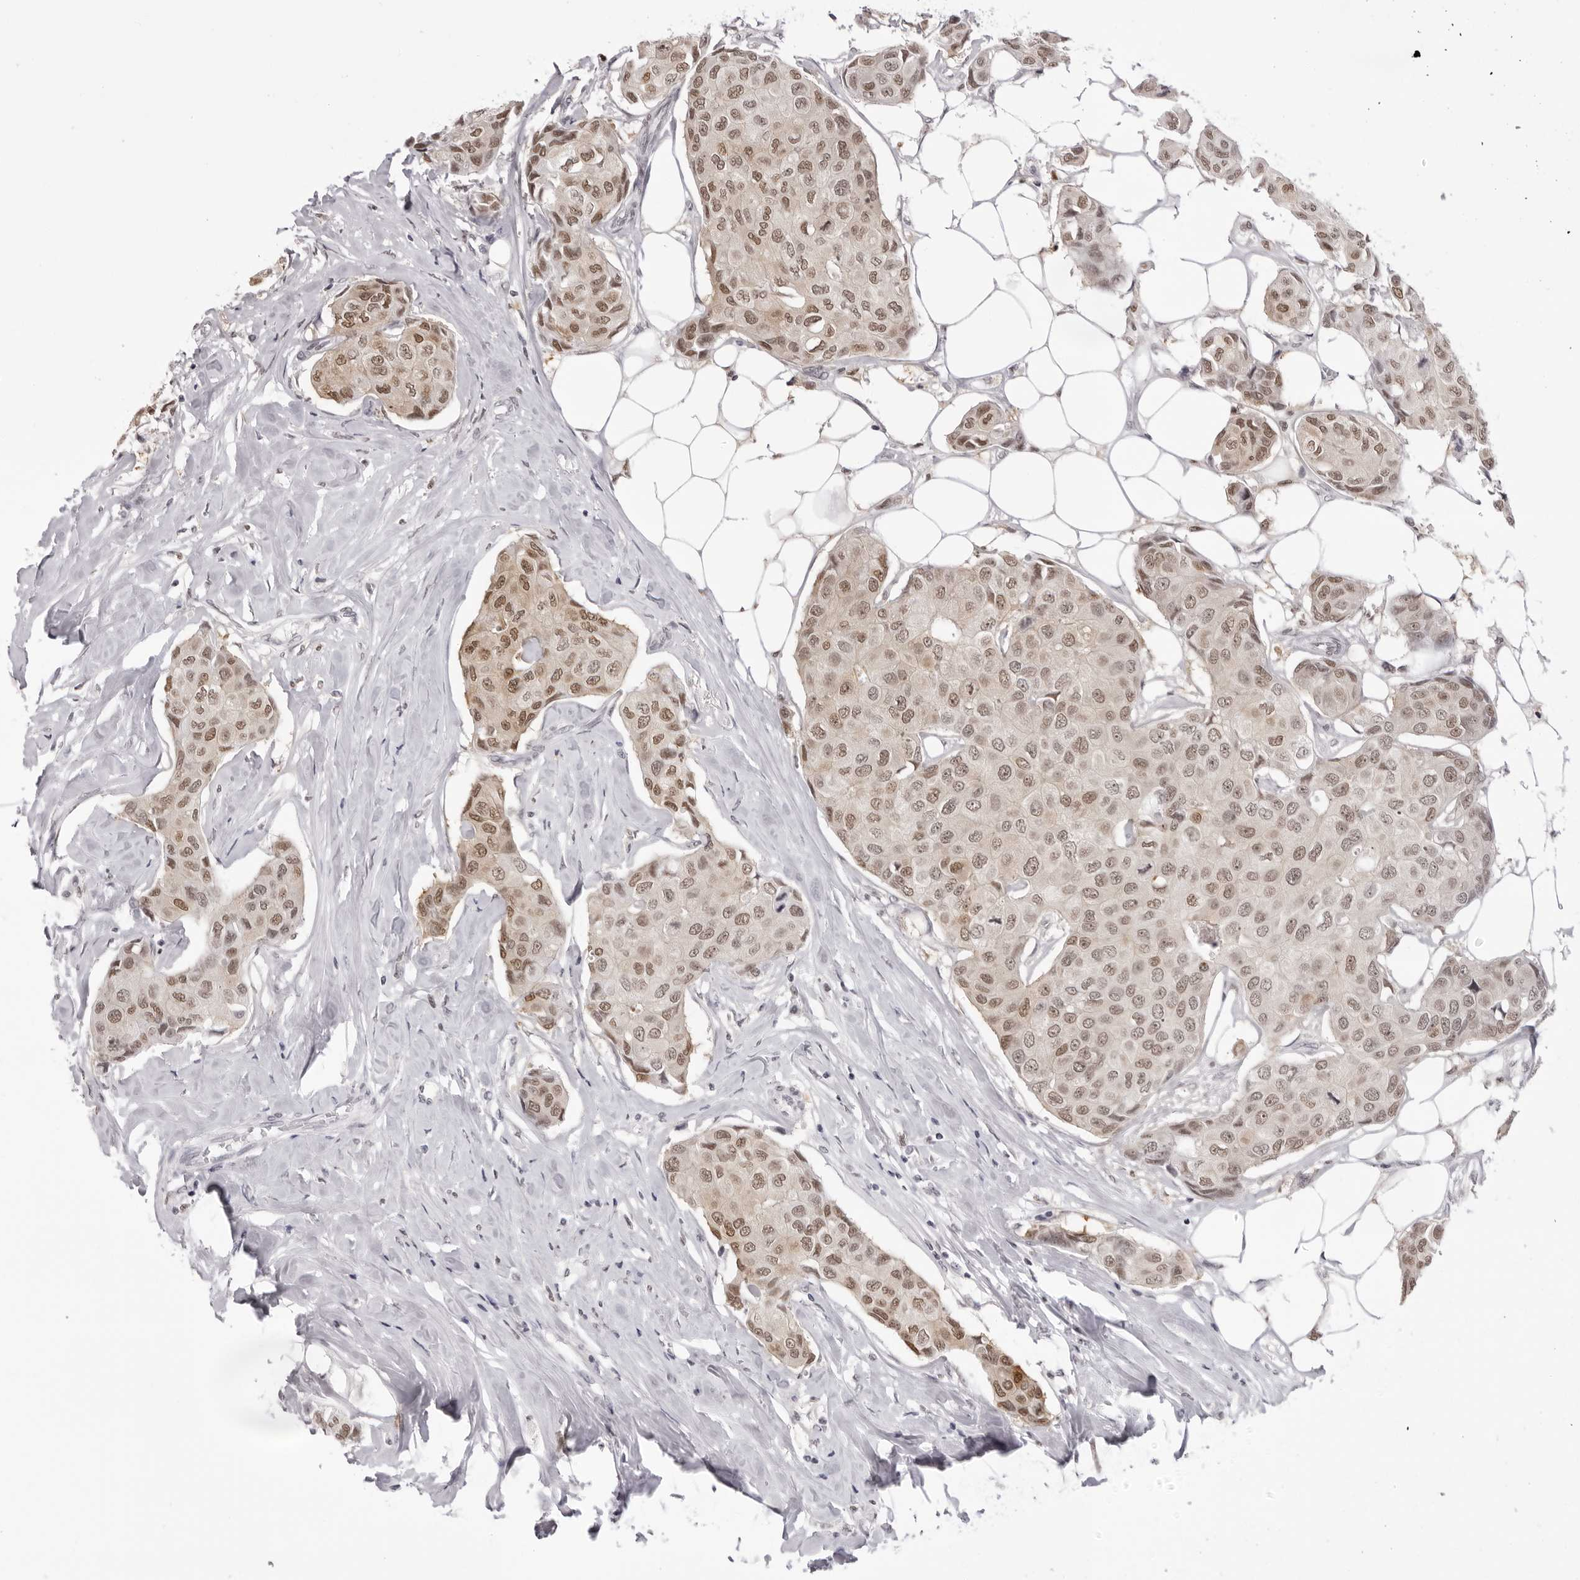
{"staining": {"intensity": "moderate", "quantity": ">75%", "location": "nuclear"}, "tissue": "breast cancer", "cell_type": "Tumor cells", "image_type": "cancer", "snomed": [{"axis": "morphology", "description": "Duct carcinoma"}, {"axis": "topography", "description": "Breast"}], "caption": "An image of human breast invasive ductal carcinoma stained for a protein shows moderate nuclear brown staining in tumor cells. The staining was performed using DAB (3,3'-diaminobenzidine), with brown indicating positive protein expression. Nuclei are stained blue with hematoxylin.", "gene": "HSPA4", "patient": {"sex": "female", "age": 80}}